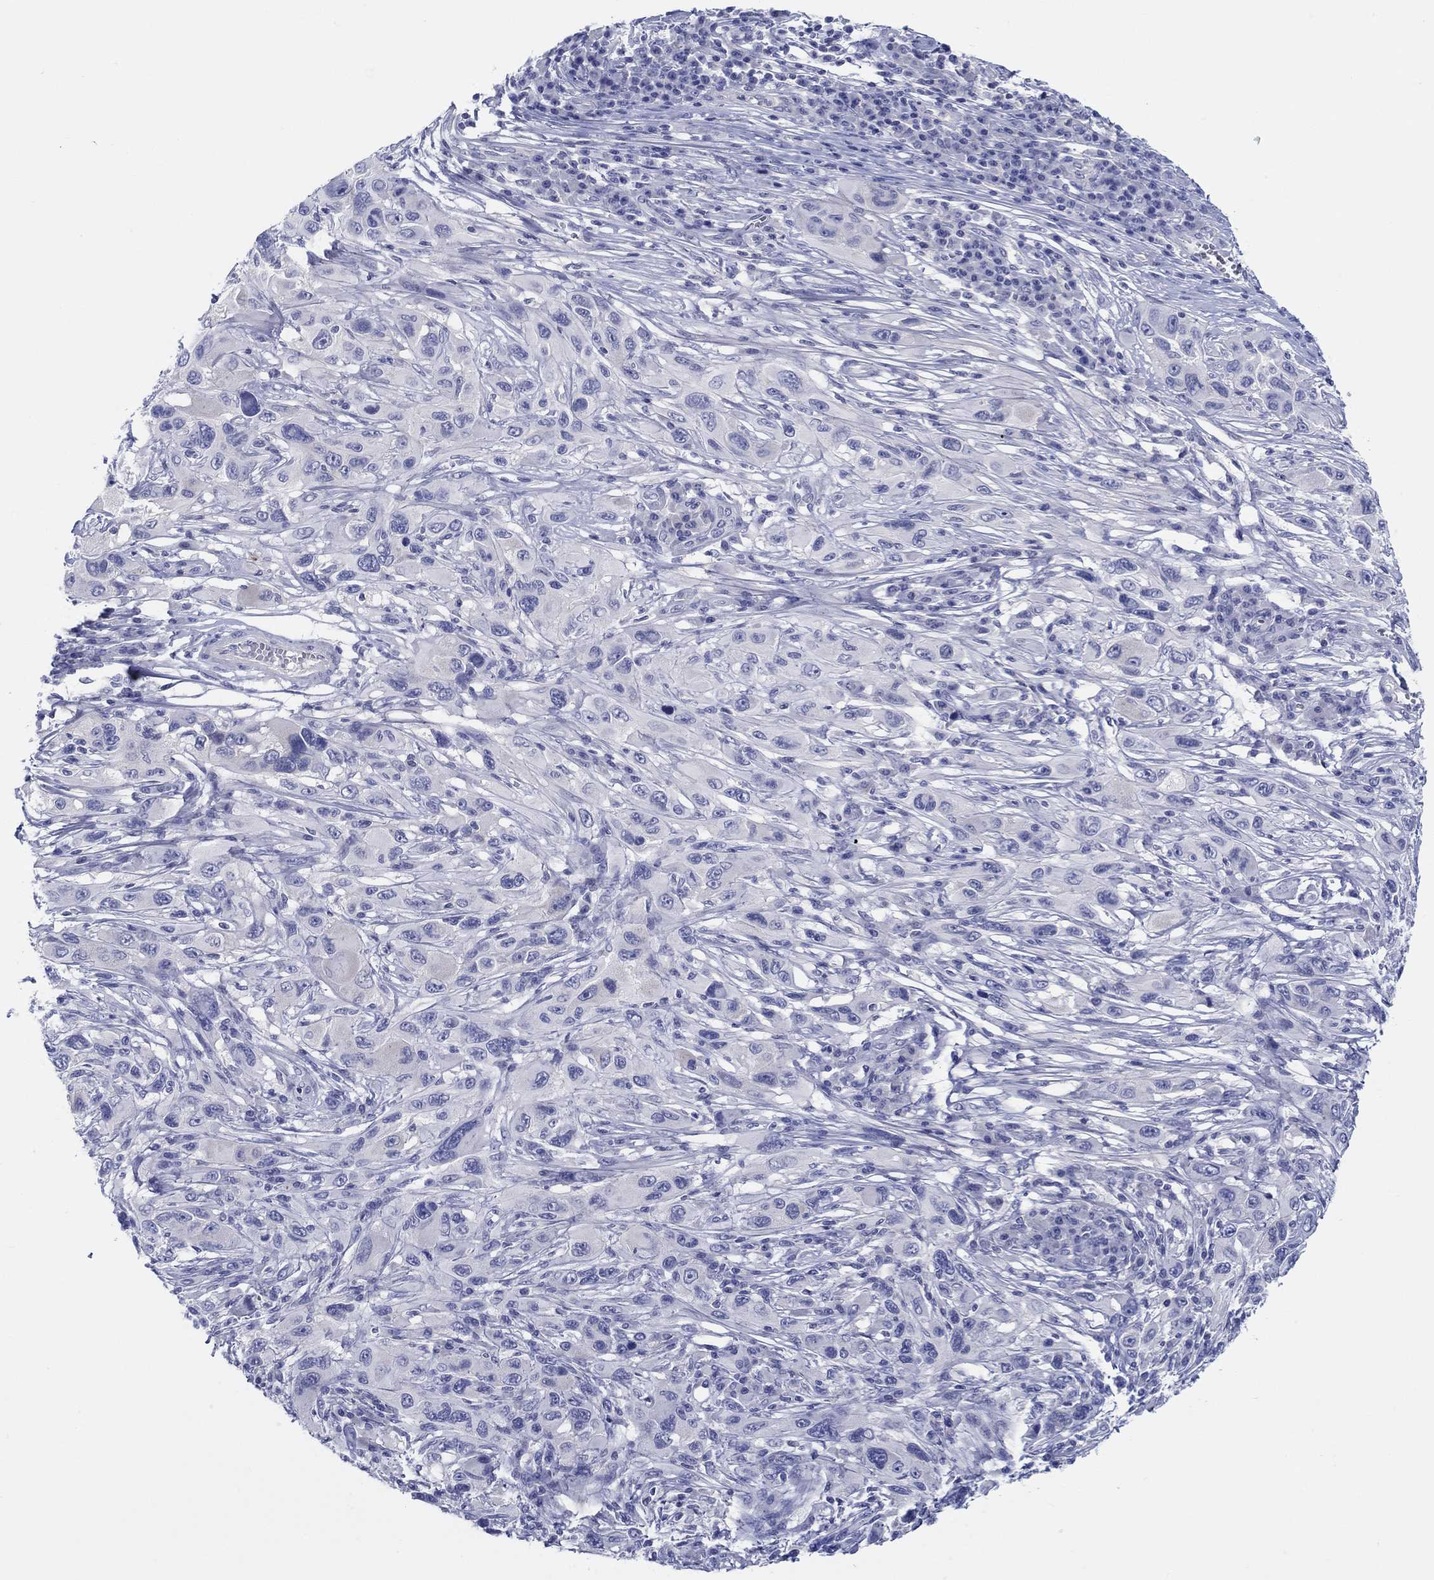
{"staining": {"intensity": "negative", "quantity": "none", "location": "none"}, "tissue": "melanoma", "cell_type": "Tumor cells", "image_type": "cancer", "snomed": [{"axis": "morphology", "description": "Malignant melanoma, NOS"}, {"axis": "topography", "description": "Skin"}], "caption": "This is an immunohistochemistry (IHC) photomicrograph of malignant melanoma. There is no positivity in tumor cells.", "gene": "HAPLN4", "patient": {"sex": "male", "age": 53}}